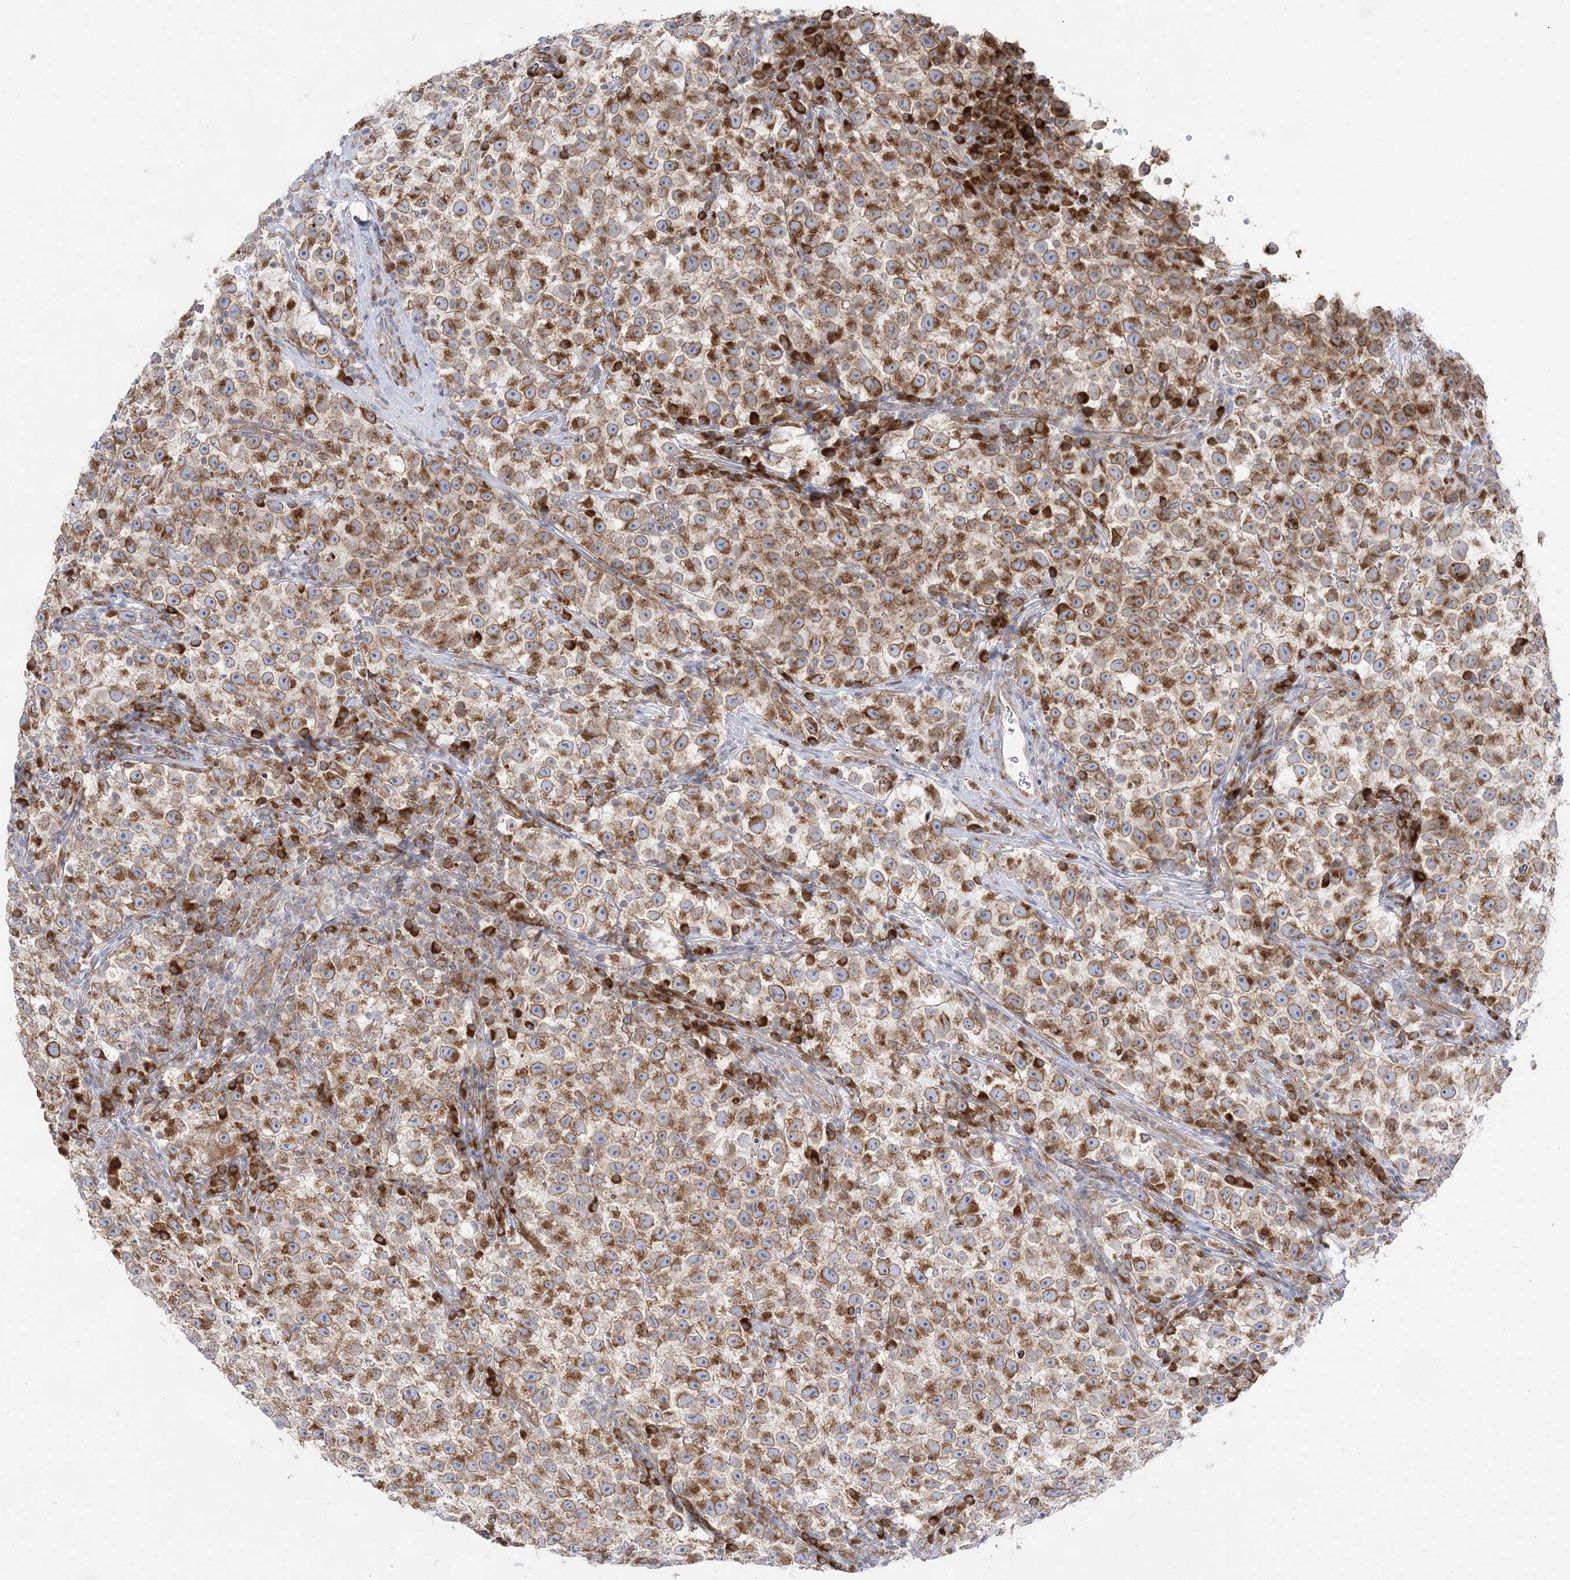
{"staining": {"intensity": "moderate", "quantity": ">75%", "location": "cytoplasmic/membranous"}, "tissue": "testis cancer", "cell_type": "Tumor cells", "image_type": "cancer", "snomed": [{"axis": "morphology", "description": "Seminoma, NOS"}, {"axis": "topography", "description": "Testis"}], "caption": "A high-resolution photomicrograph shows immunohistochemistry staining of testis cancer, which exhibits moderate cytoplasmic/membranous staining in about >75% of tumor cells.", "gene": "TMED10", "patient": {"sex": "male", "age": 22}}